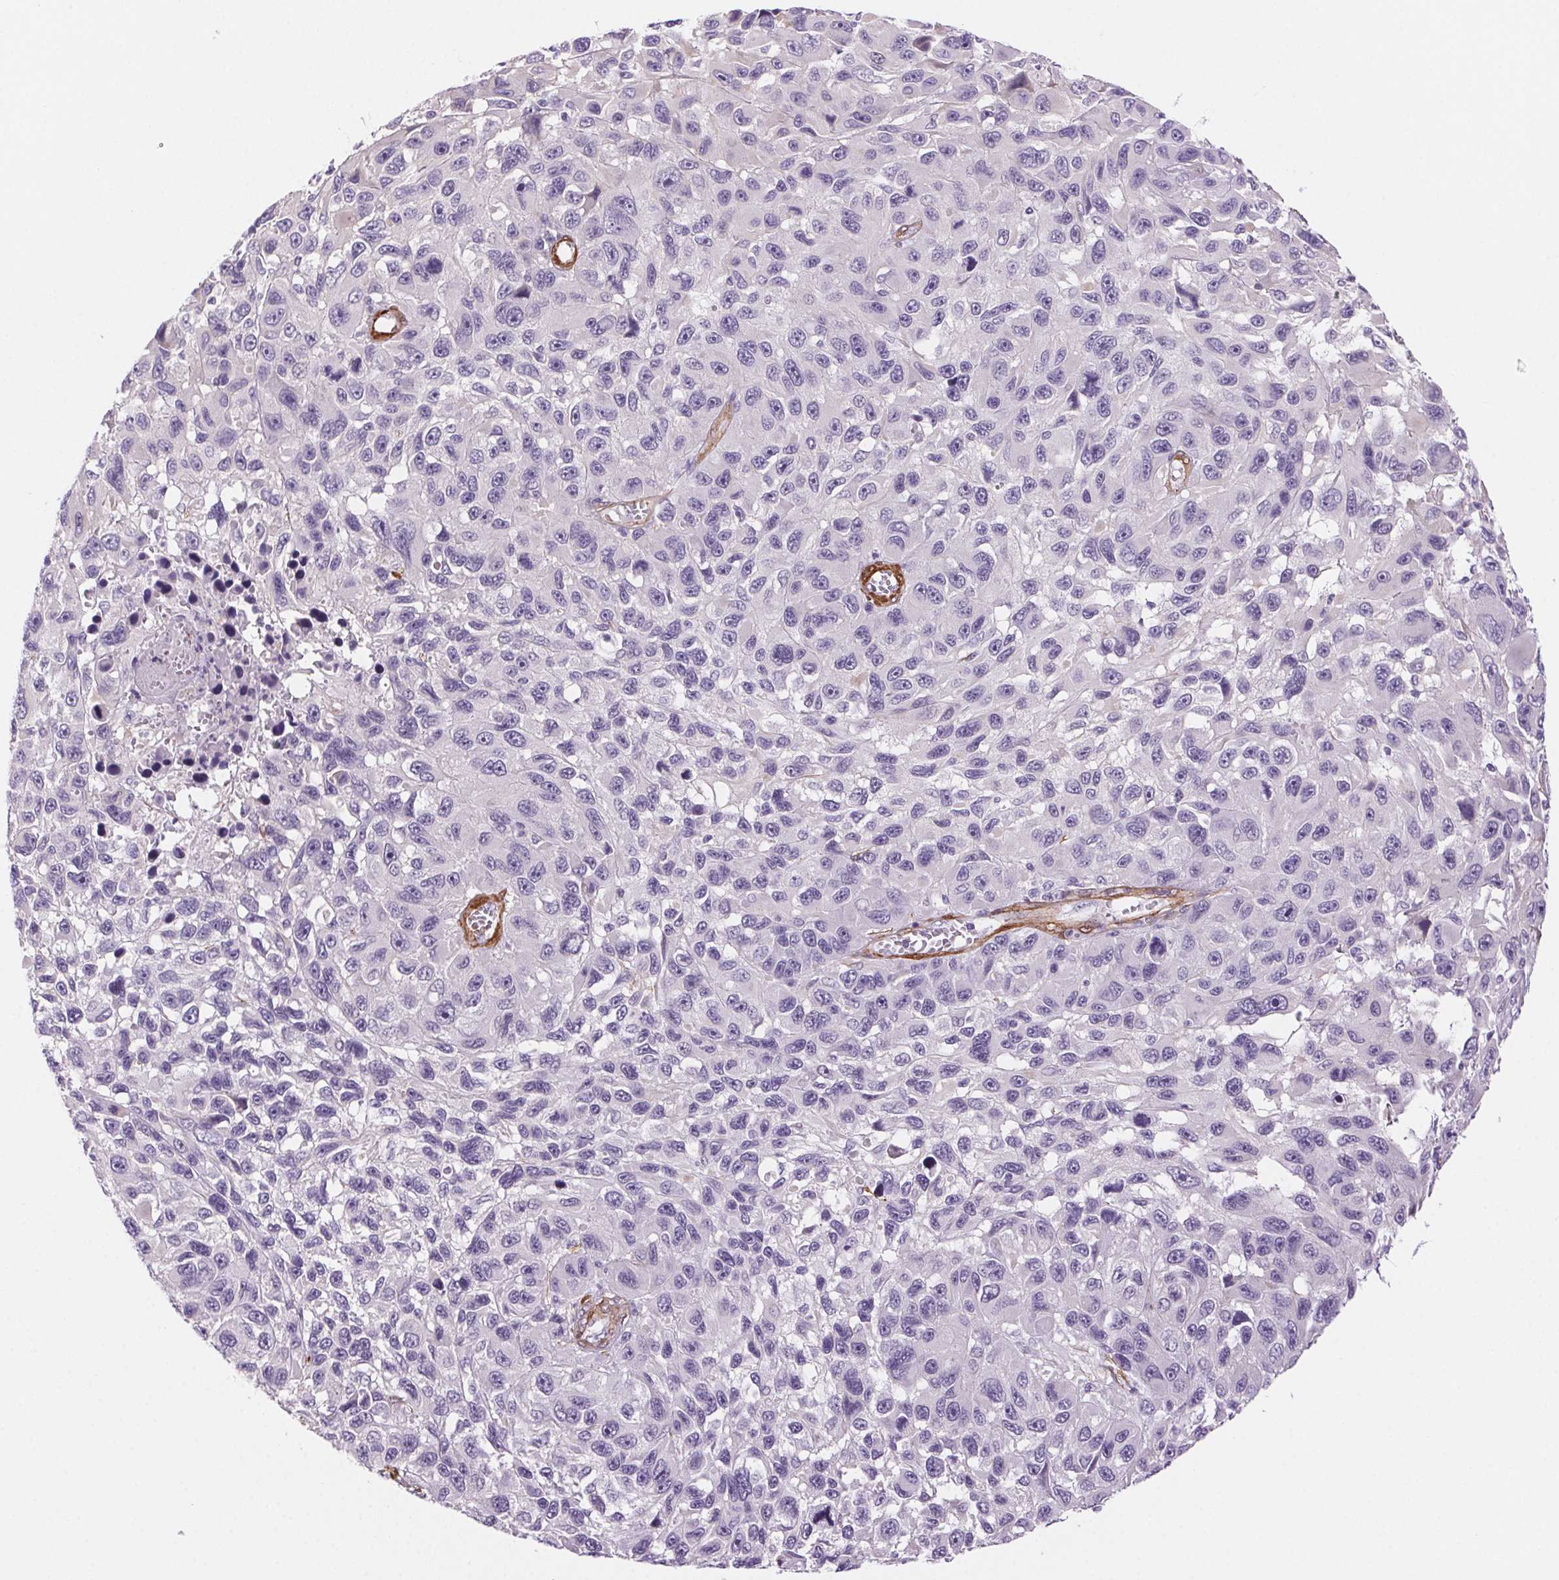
{"staining": {"intensity": "negative", "quantity": "none", "location": "none"}, "tissue": "melanoma", "cell_type": "Tumor cells", "image_type": "cancer", "snomed": [{"axis": "morphology", "description": "Malignant melanoma, NOS"}, {"axis": "topography", "description": "Skin"}], "caption": "Immunohistochemical staining of malignant melanoma exhibits no significant positivity in tumor cells.", "gene": "GPX8", "patient": {"sex": "male", "age": 53}}